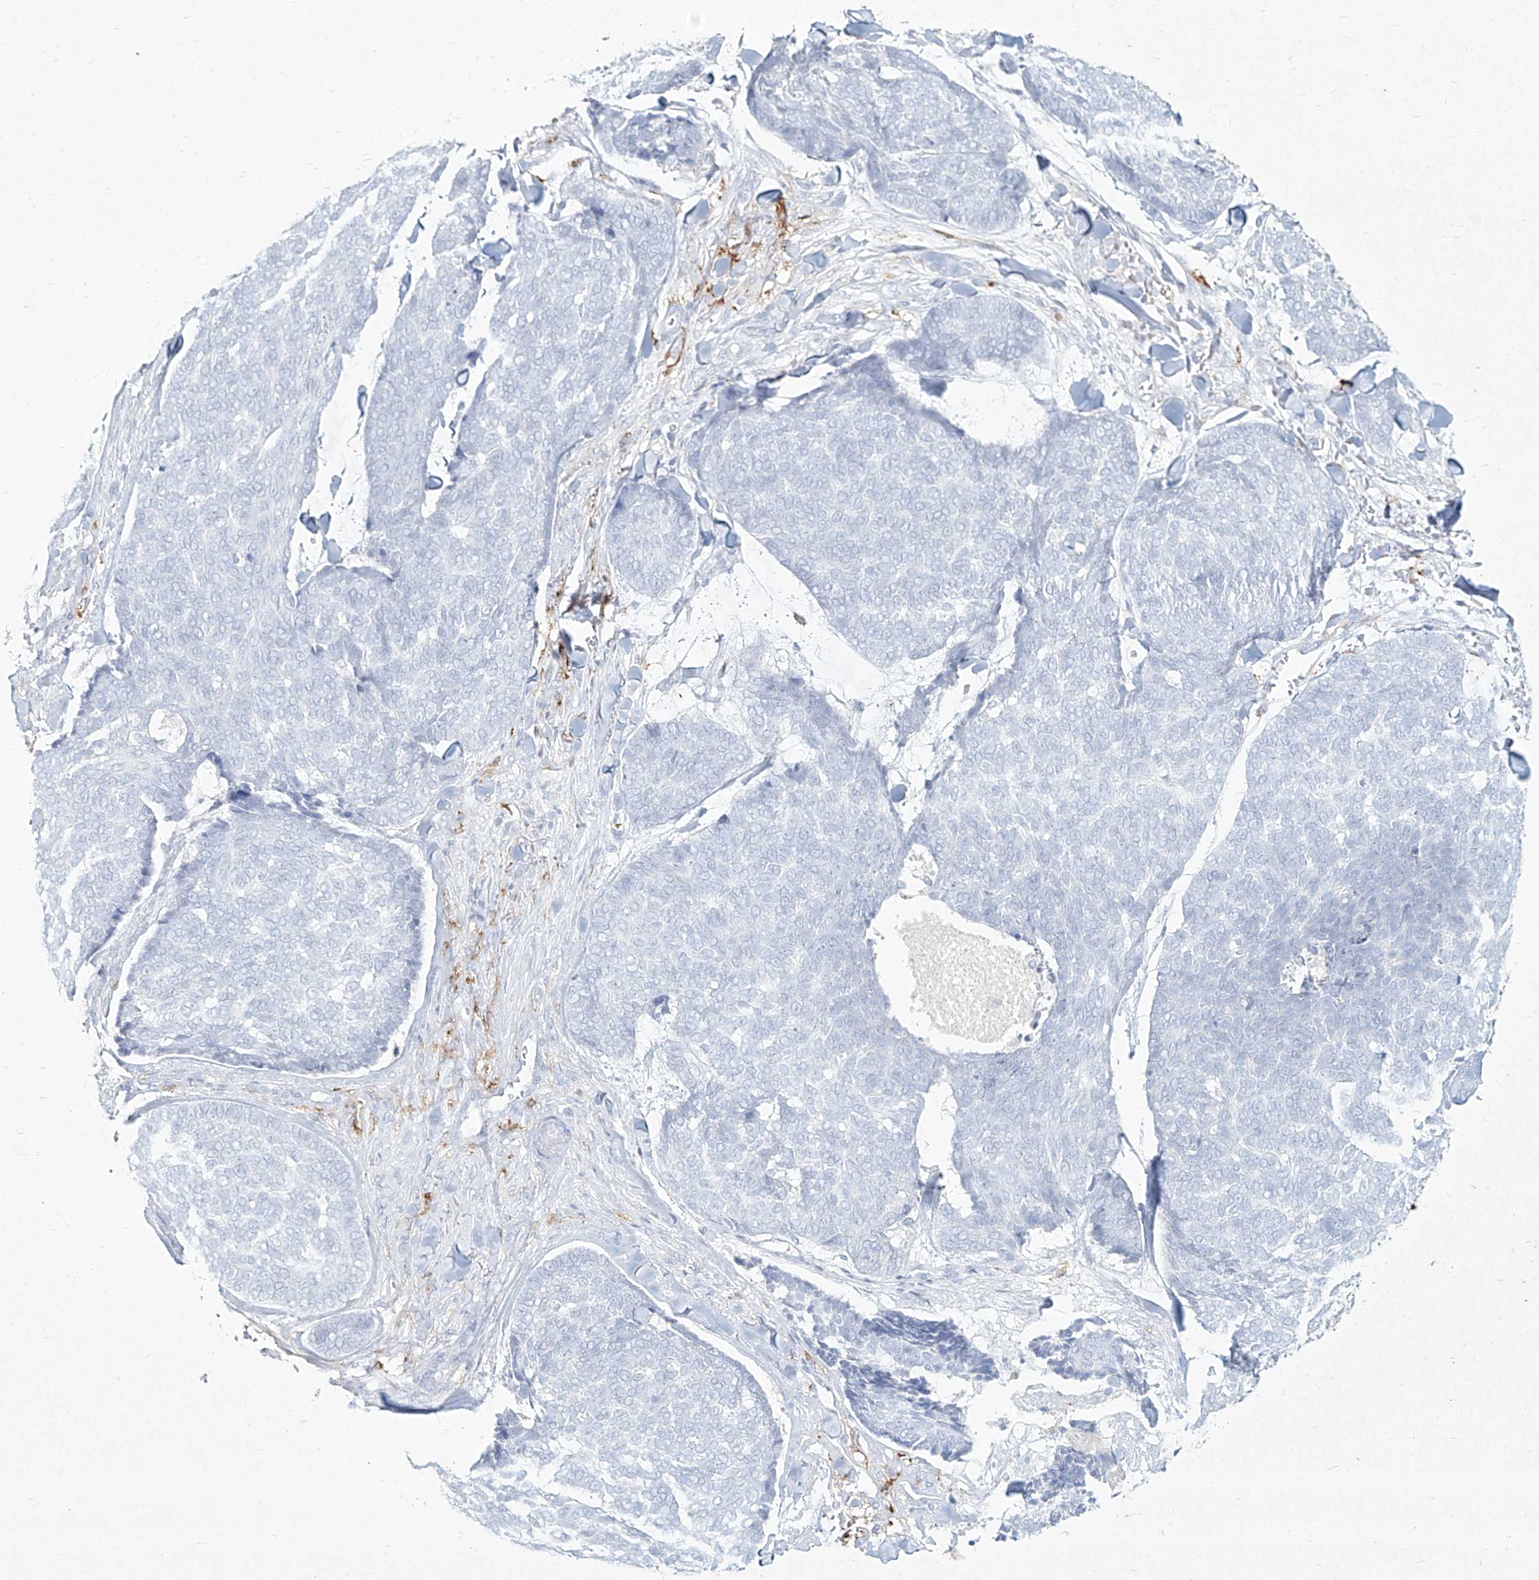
{"staining": {"intensity": "negative", "quantity": "none", "location": "none"}, "tissue": "skin cancer", "cell_type": "Tumor cells", "image_type": "cancer", "snomed": [{"axis": "morphology", "description": "Basal cell carcinoma"}, {"axis": "topography", "description": "Skin"}], "caption": "Immunohistochemical staining of skin cancer shows no significant expression in tumor cells.", "gene": "CD209", "patient": {"sex": "male", "age": 84}}